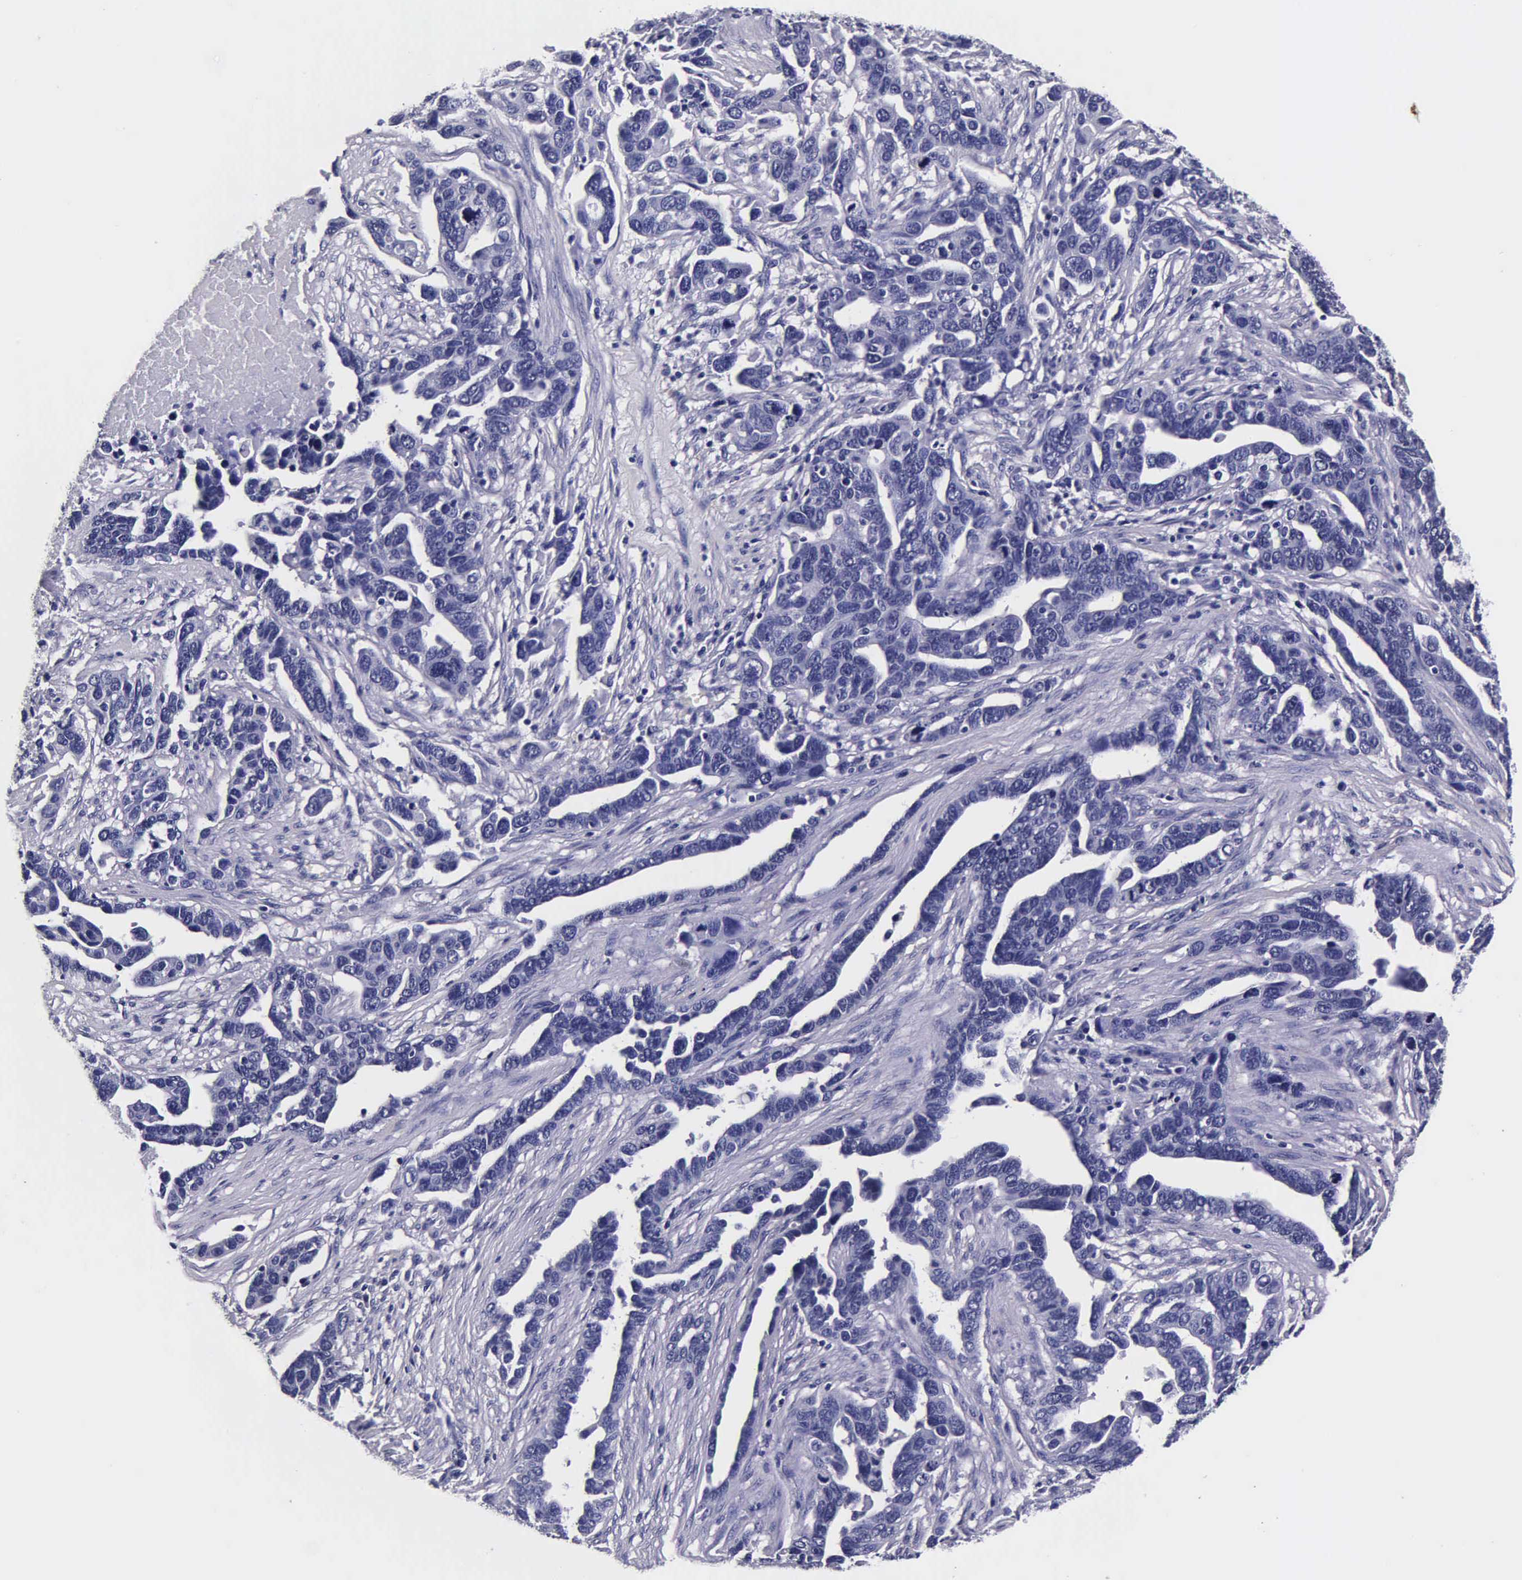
{"staining": {"intensity": "negative", "quantity": "none", "location": "none"}, "tissue": "ovarian cancer", "cell_type": "Tumor cells", "image_type": "cancer", "snomed": [{"axis": "morphology", "description": "Cystadenocarcinoma, serous, NOS"}, {"axis": "topography", "description": "Ovary"}], "caption": "Tumor cells are negative for brown protein staining in serous cystadenocarcinoma (ovarian).", "gene": "IAPP", "patient": {"sex": "female", "age": 54}}